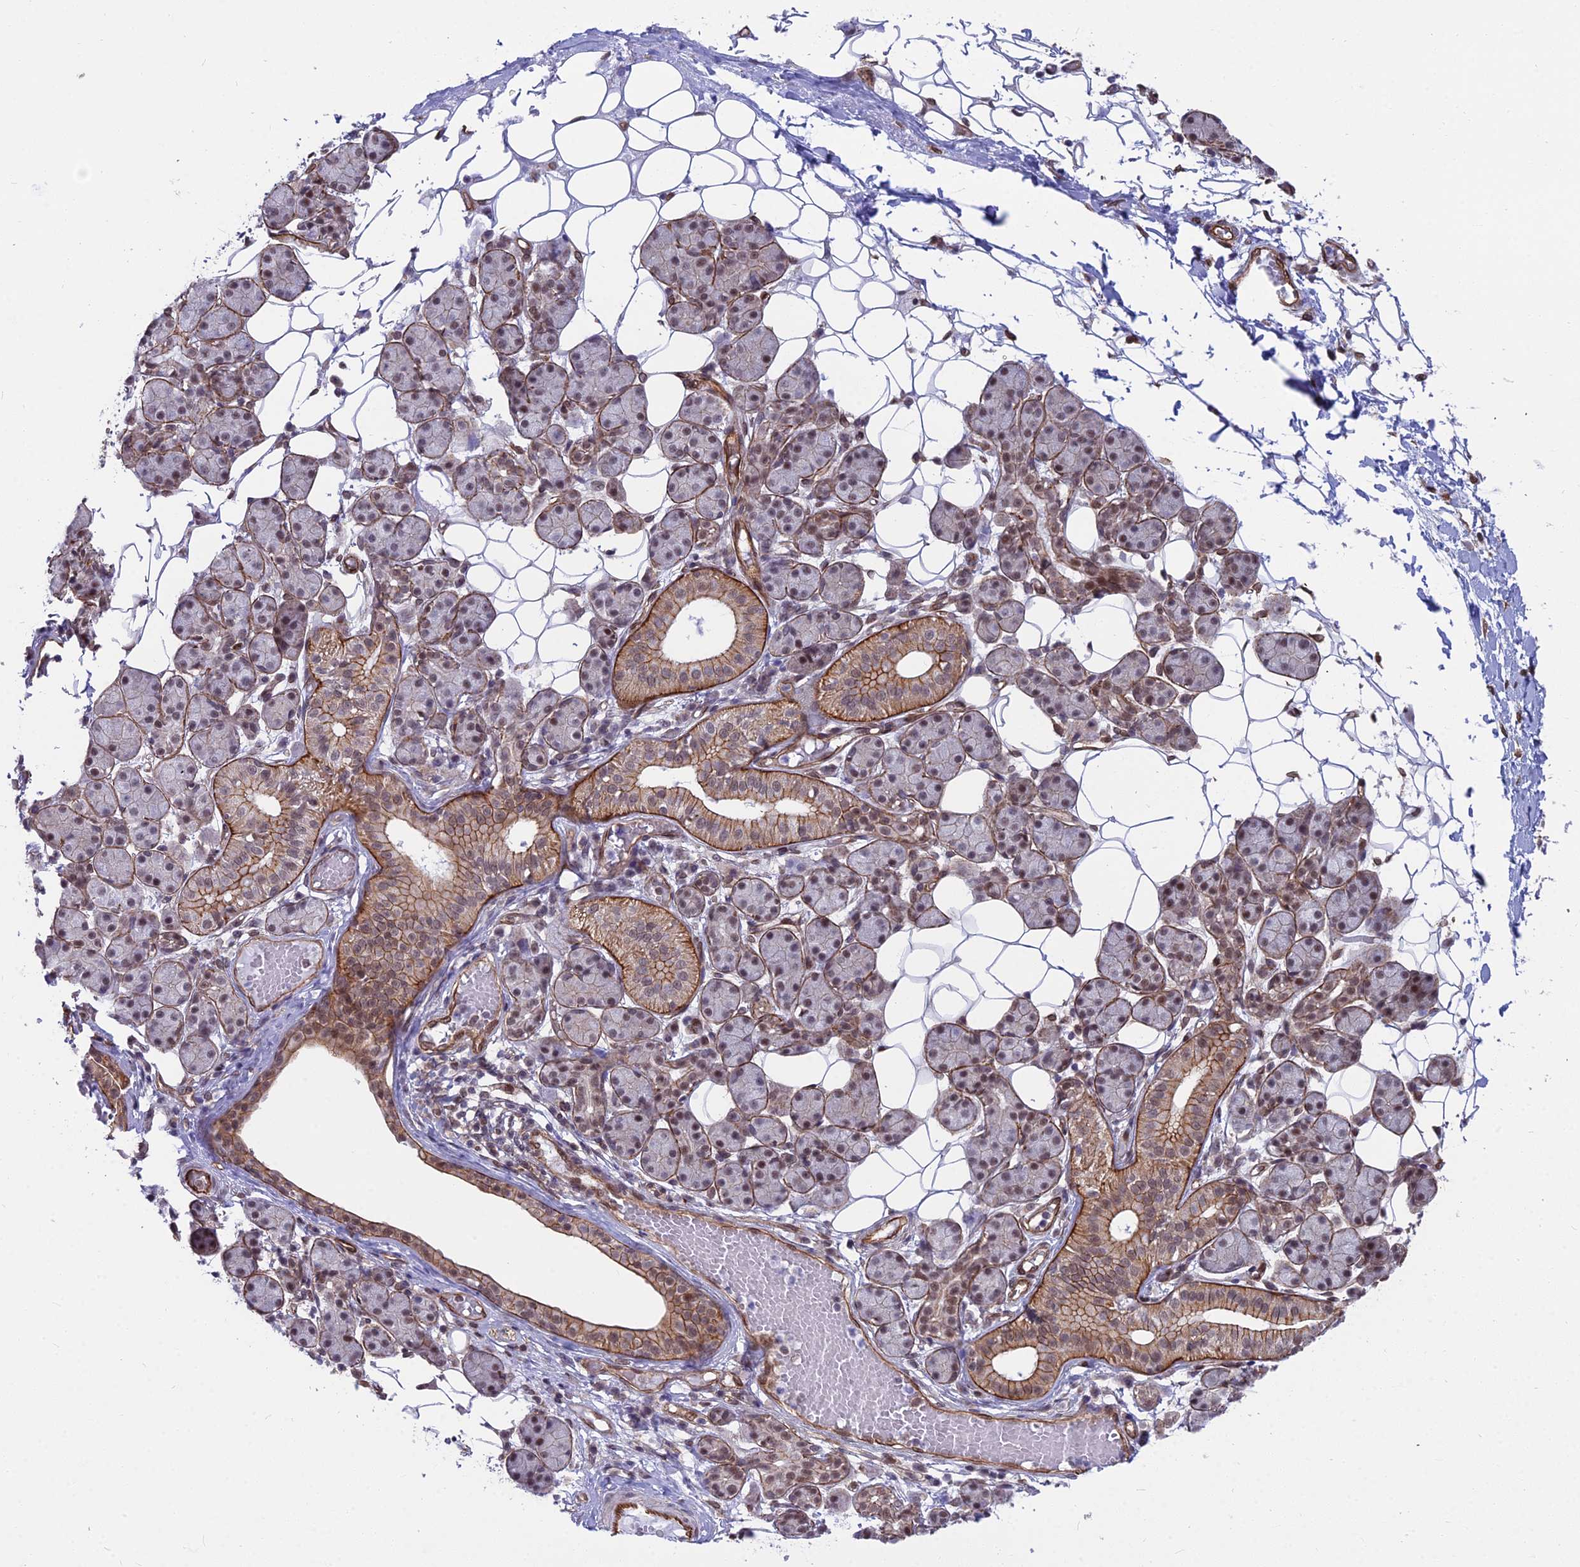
{"staining": {"intensity": "moderate", "quantity": "25%-75%", "location": "cytoplasmic/membranous,nuclear"}, "tissue": "salivary gland", "cell_type": "Glandular cells", "image_type": "normal", "snomed": [{"axis": "morphology", "description": "Normal tissue, NOS"}, {"axis": "topography", "description": "Salivary gland"}], "caption": "Normal salivary gland was stained to show a protein in brown. There is medium levels of moderate cytoplasmic/membranous,nuclear expression in about 25%-75% of glandular cells. The protein is stained brown, and the nuclei are stained in blue (DAB (3,3'-diaminobenzidine) IHC with brightfield microscopy, high magnification).", "gene": "YJU2", "patient": {"sex": "female", "age": 33}}